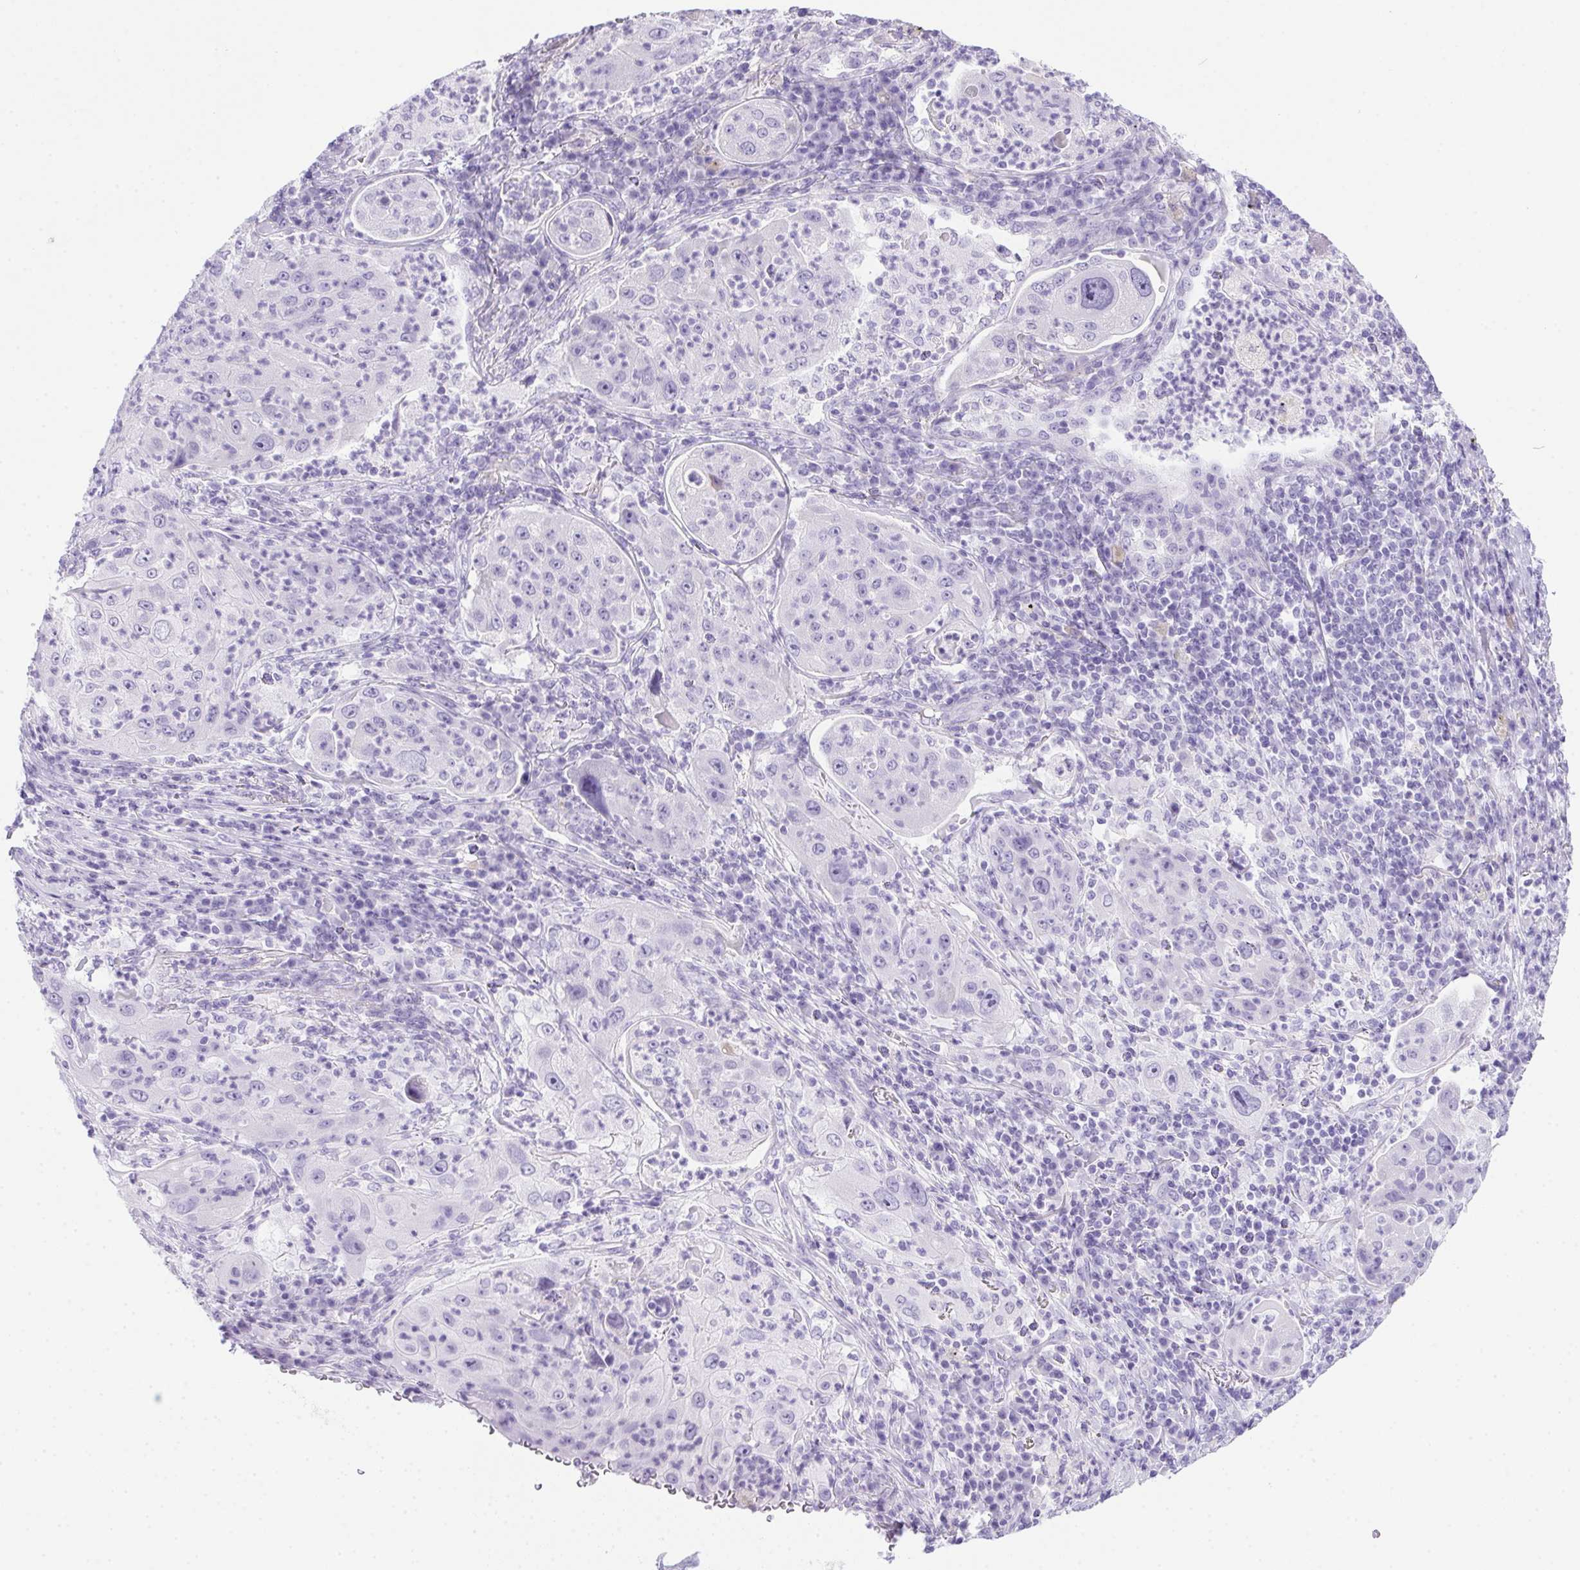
{"staining": {"intensity": "negative", "quantity": "none", "location": "none"}, "tissue": "lung cancer", "cell_type": "Tumor cells", "image_type": "cancer", "snomed": [{"axis": "morphology", "description": "Squamous cell carcinoma, NOS"}, {"axis": "topography", "description": "Lung"}], "caption": "Immunohistochemistry micrograph of neoplastic tissue: human lung cancer (squamous cell carcinoma) stained with DAB shows no significant protein expression in tumor cells.", "gene": "SPACA5B", "patient": {"sex": "female", "age": 59}}